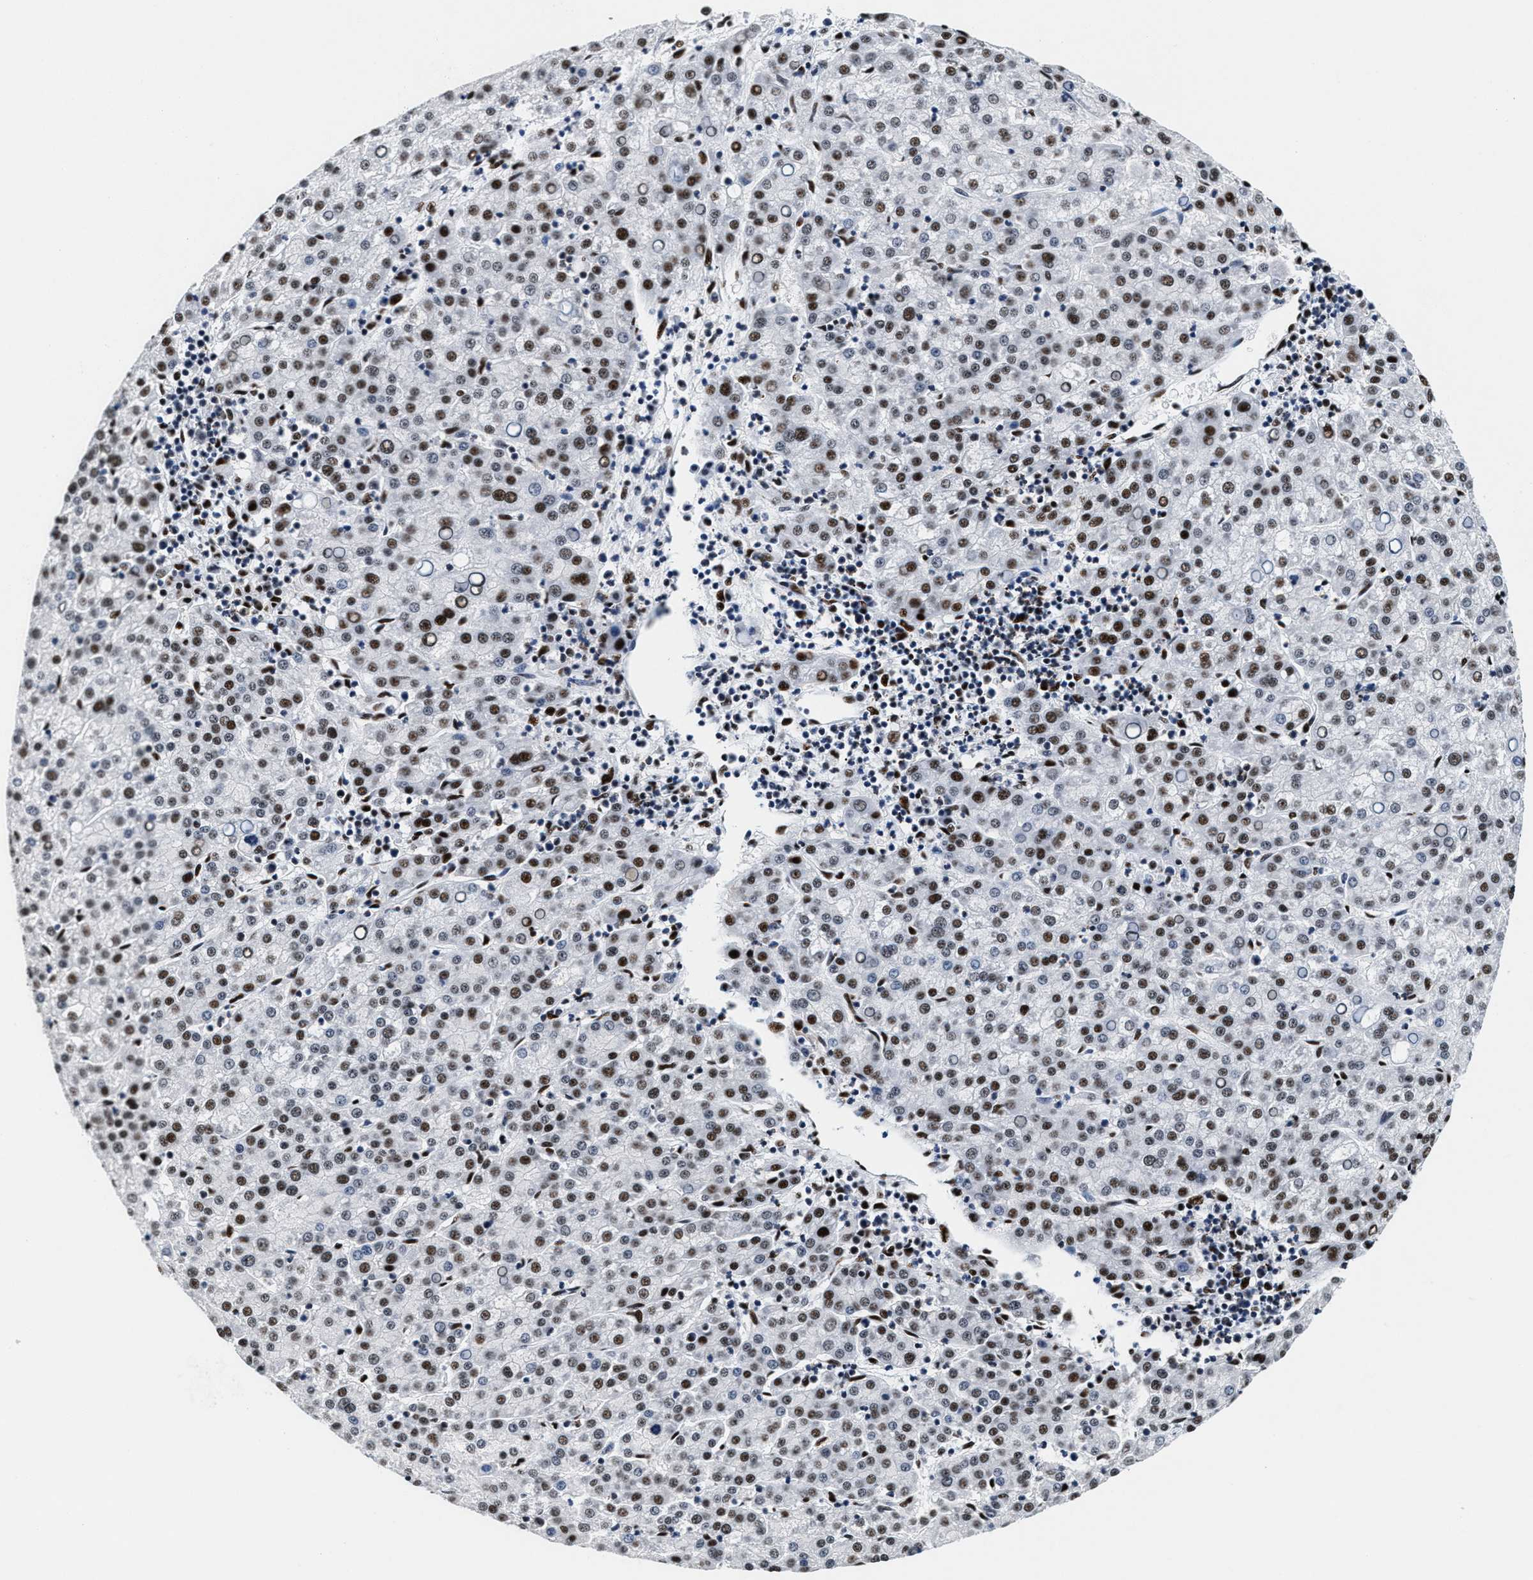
{"staining": {"intensity": "moderate", "quantity": ">75%", "location": "nuclear"}, "tissue": "liver cancer", "cell_type": "Tumor cells", "image_type": "cancer", "snomed": [{"axis": "morphology", "description": "Carcinoma, Hepatocellular, NOS"}, {"axis": "topography", "description": "Liver"}], "caption": "Liver cancer (hepatocellular carcinoma) stained for a protein (brown) shows moderate nuclear positive staining in approximately >75% of tumor cells.", "gene": "RAD50", "patient": {"sex": "female", "age": 58}}